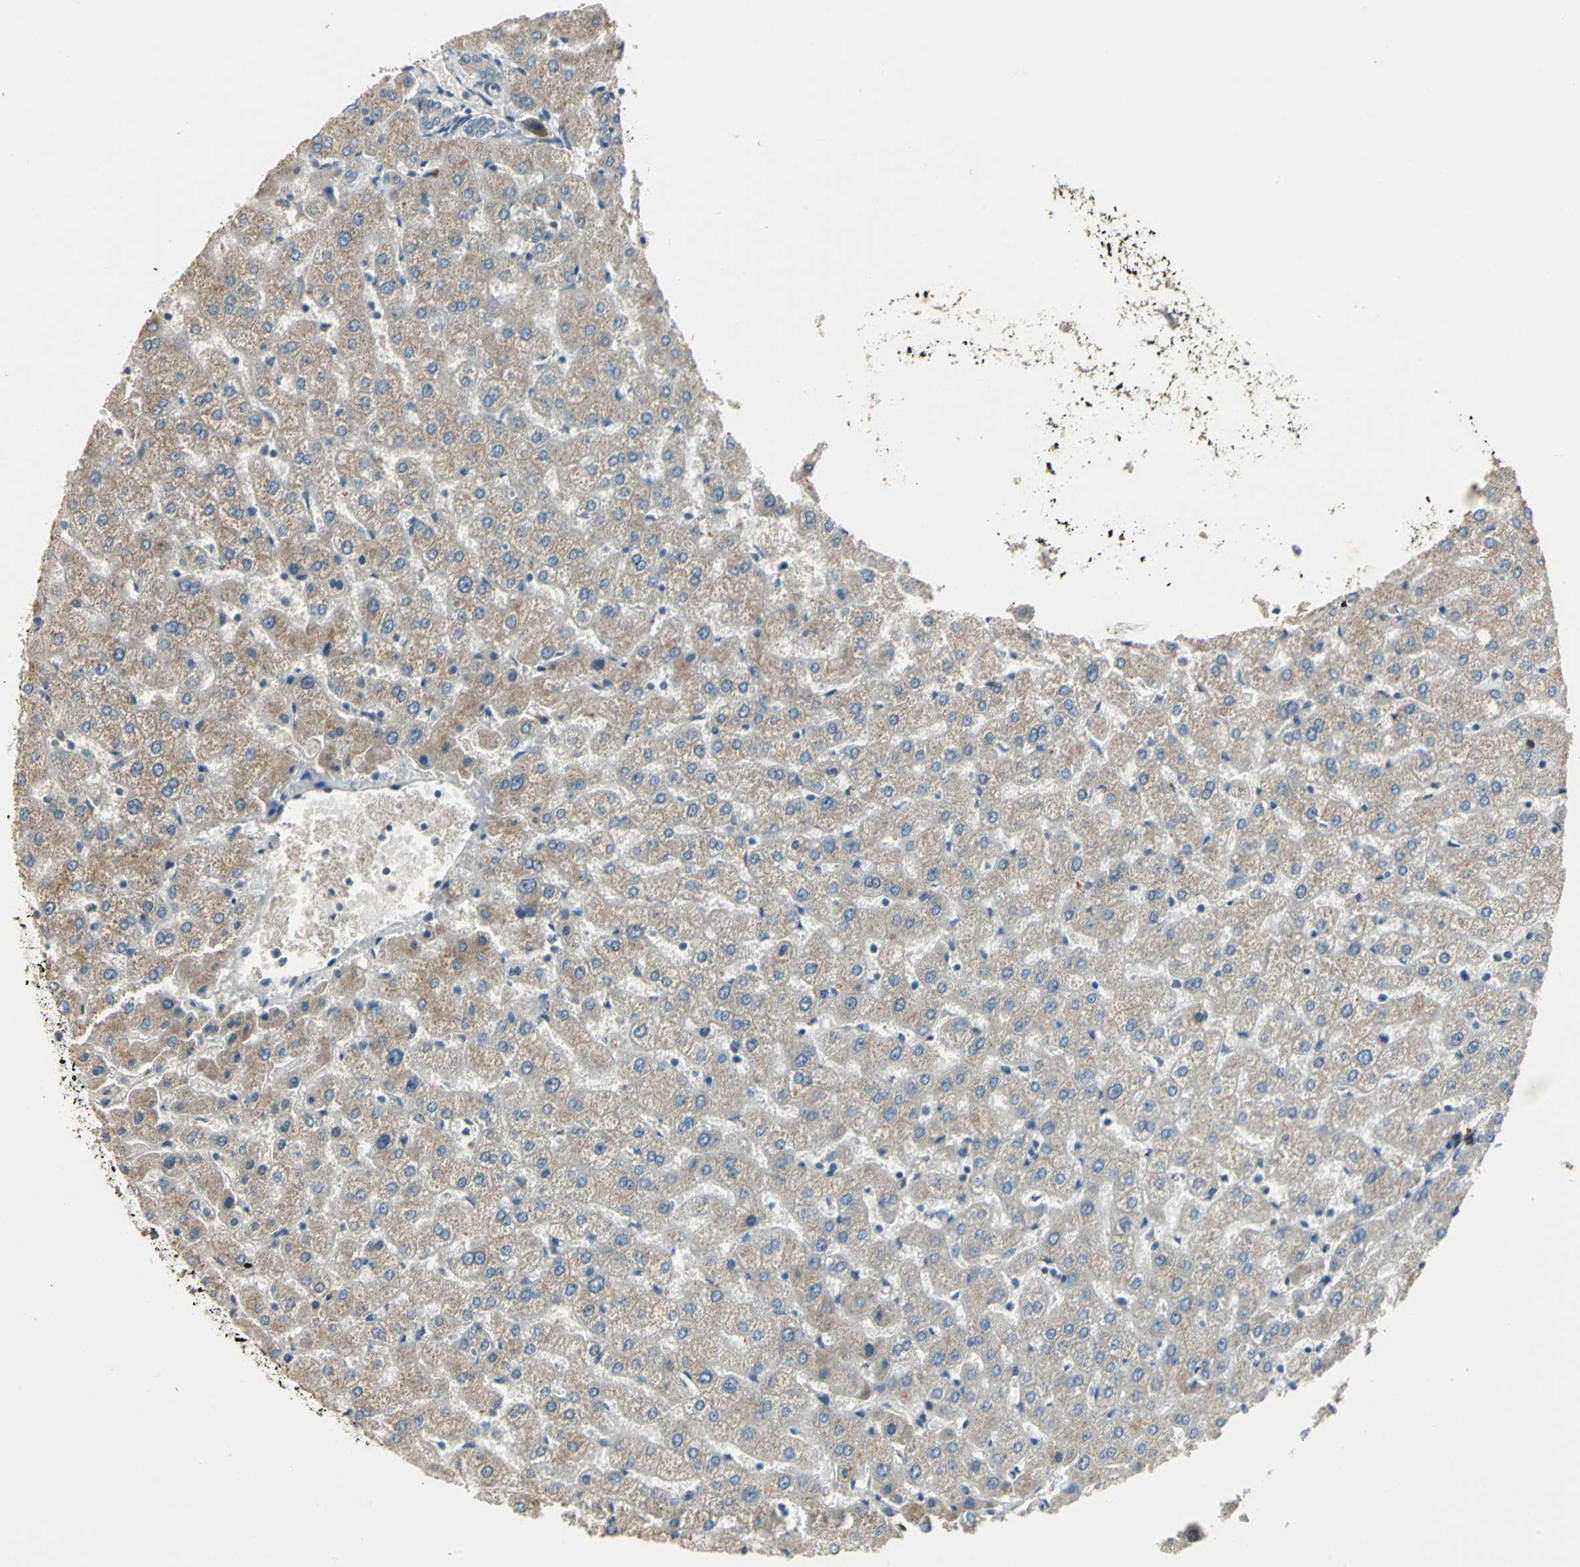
{"staining": {"intensity": "weak", "quantity": "25%-75%", "location": "cytoplasmic/membranous"}, "tissue": "liver", "cell_type": "Cholangiocytes", "image_type": "normal", "snomed": [{"axis": "morphology", "description": "Normal tissue, NOS"}, {"axis": "morphology", "description": "Fibrosis, NOS"}, {"axis": "topography", "description": "Liver"}], "caption": "Immunohistochemistry (IHC) (DAB) staining of normal human liver demonstrates weak cytoplasmic/membranous protein staining in approximately 25%-75% of cholangiocytes. The protein is shown in brown color, while the nuclei are stained blue.", "gene": "PROC", "patient": {"sex": "female", "age": 29}}